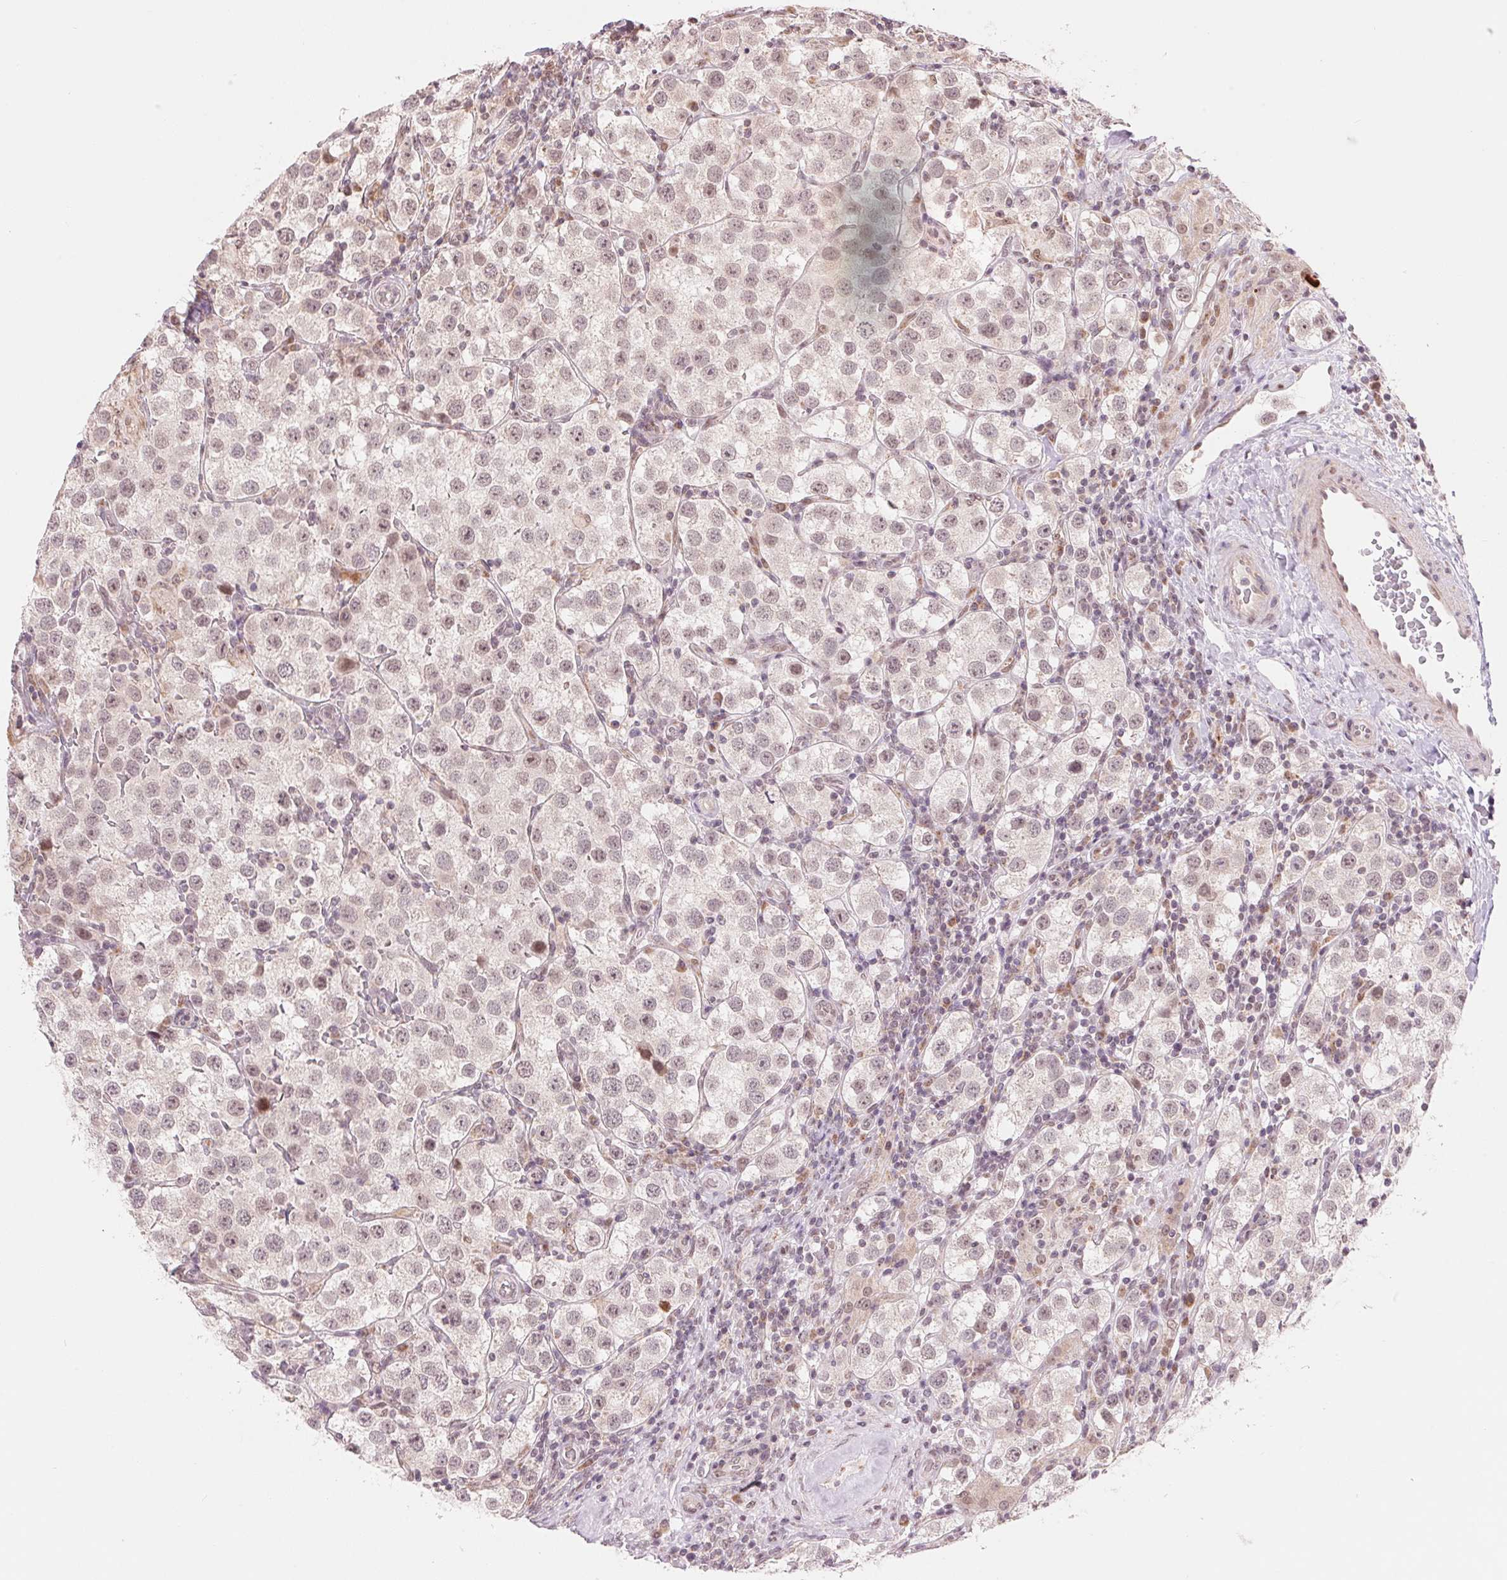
{"staining": {"intensity": "weak", "quantity": "<25%", "location": "nuclear"}, "tissue": "testis cancer", "cell_type": "Tumor cells", "image_type": "cancer", "snomed": [{"axis": "morphology", "description": "Seminoma, NOS"}, {"axis": "topography", "description": "Testis"}], "caption": "Immunohistochemistry histopathology image of testis seminoma stained for a protein (brown), which displays no staining in tumor cells. The staining is performed using DAB (3,3'-diaminobenzidine) brown chromogen with nuclei counter-stained in using hematoxylin.", "gene": "ARHGAP32", "patient": {"sex": "male", "age": 37}}